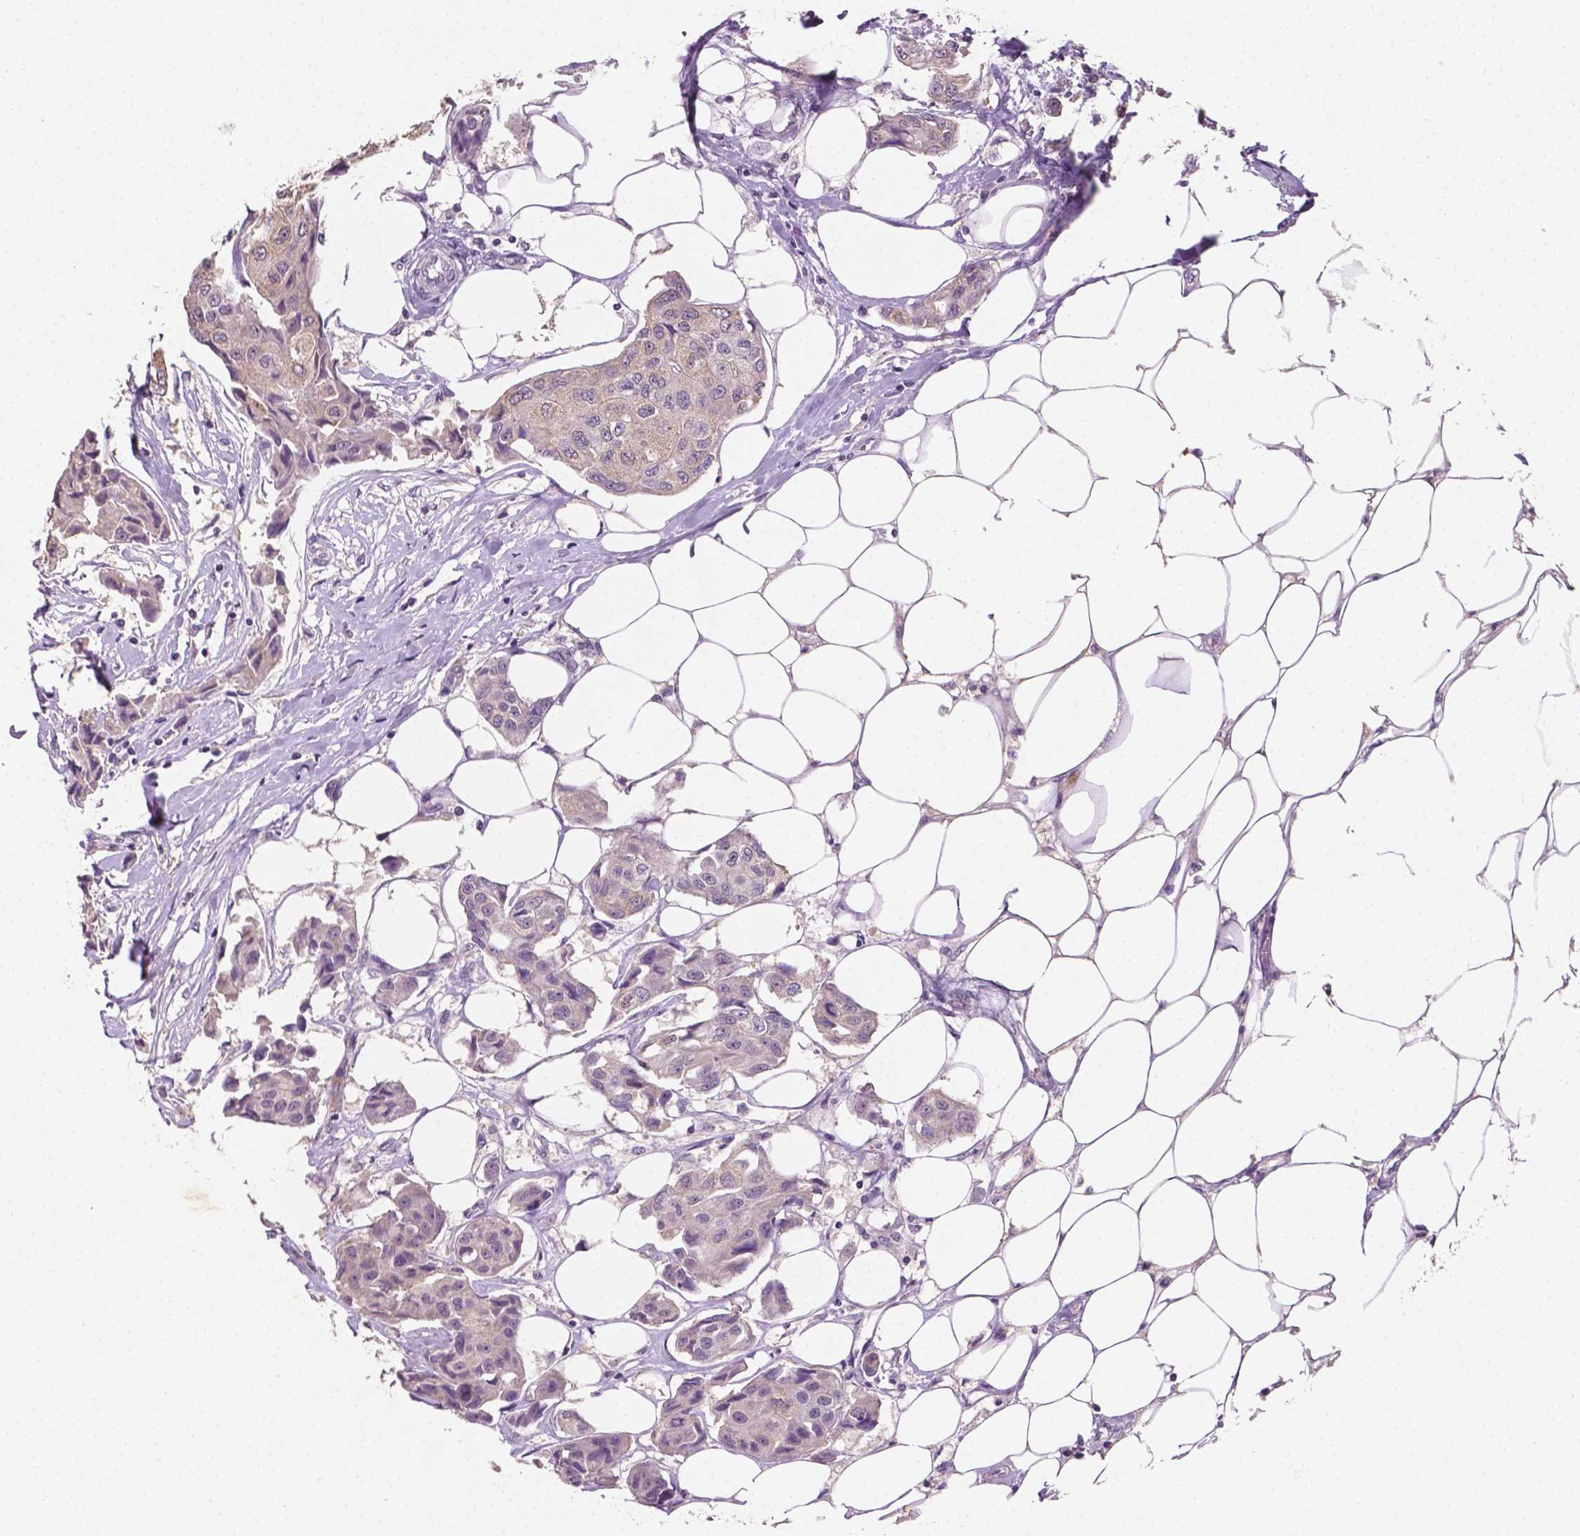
{"staining": {"intensity": "negative", "quantity": "none", "location": "none"}, "tissue": "breast cancer", "cell_type": "Tumor cells", "image_type": "cancer", "snomed": [{"axis": "morphology", "description": "Duct carcinoma"}, {"axis": "topography", "description": "Breast"}, {"axis": "topography", "description": "Lymph node"}], "caption": "IHC micrograph of neoplastic tissue: breast cancer stained with DAB (3,3'-diaminobenzidine) demonstrates no significant protein expression in tumor cells. (DAB (3,3'-diaminobenzidine) IHC, high magnification).", "gene": "MROH6", "patient": {"sex": "female", "age": 80}}